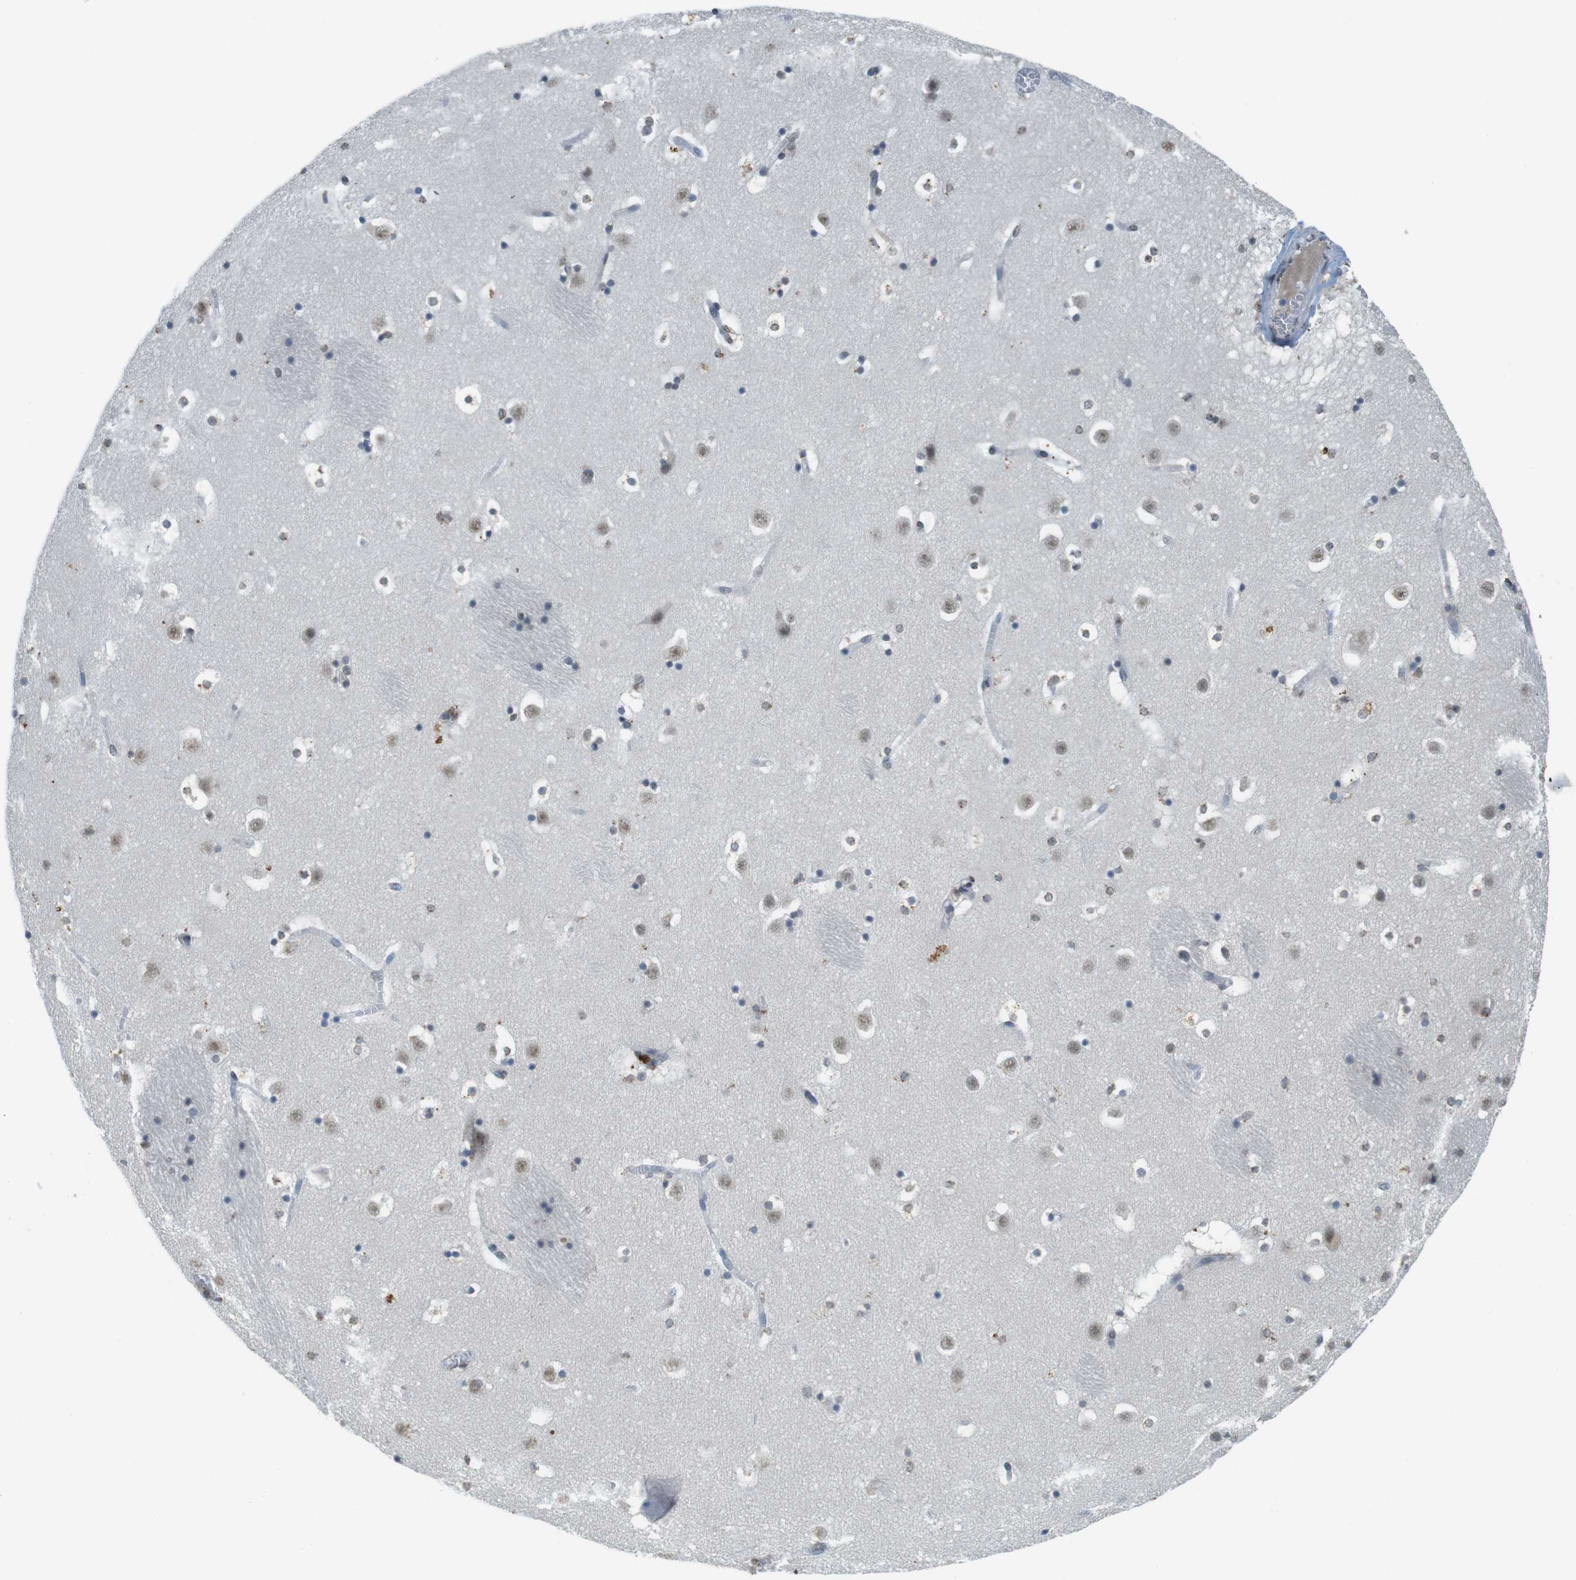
{"staining": {"intensity": "weak", "quantity": "25%-75%", "location": "cytoplasmic/membranous,nuclear"}, "tissue": "caudate", "cell_type": "Glial cells", "image_type": "normal", "snomed": [{"axis": "morphology", "description": "Normal tissue, NOS"}, {"axis": "topography", "description": "Lateral ventricle wall"}], "caption": "Protein staining exhibits weak cytoplasmic/membranous,nuclear expression in approximately 25%-75% of glial cells in benign caudate. (IHC, brightfield microscopy, high magnification).", "gene": "FZD10", "patient": {"sex": "male", "age": 45}}